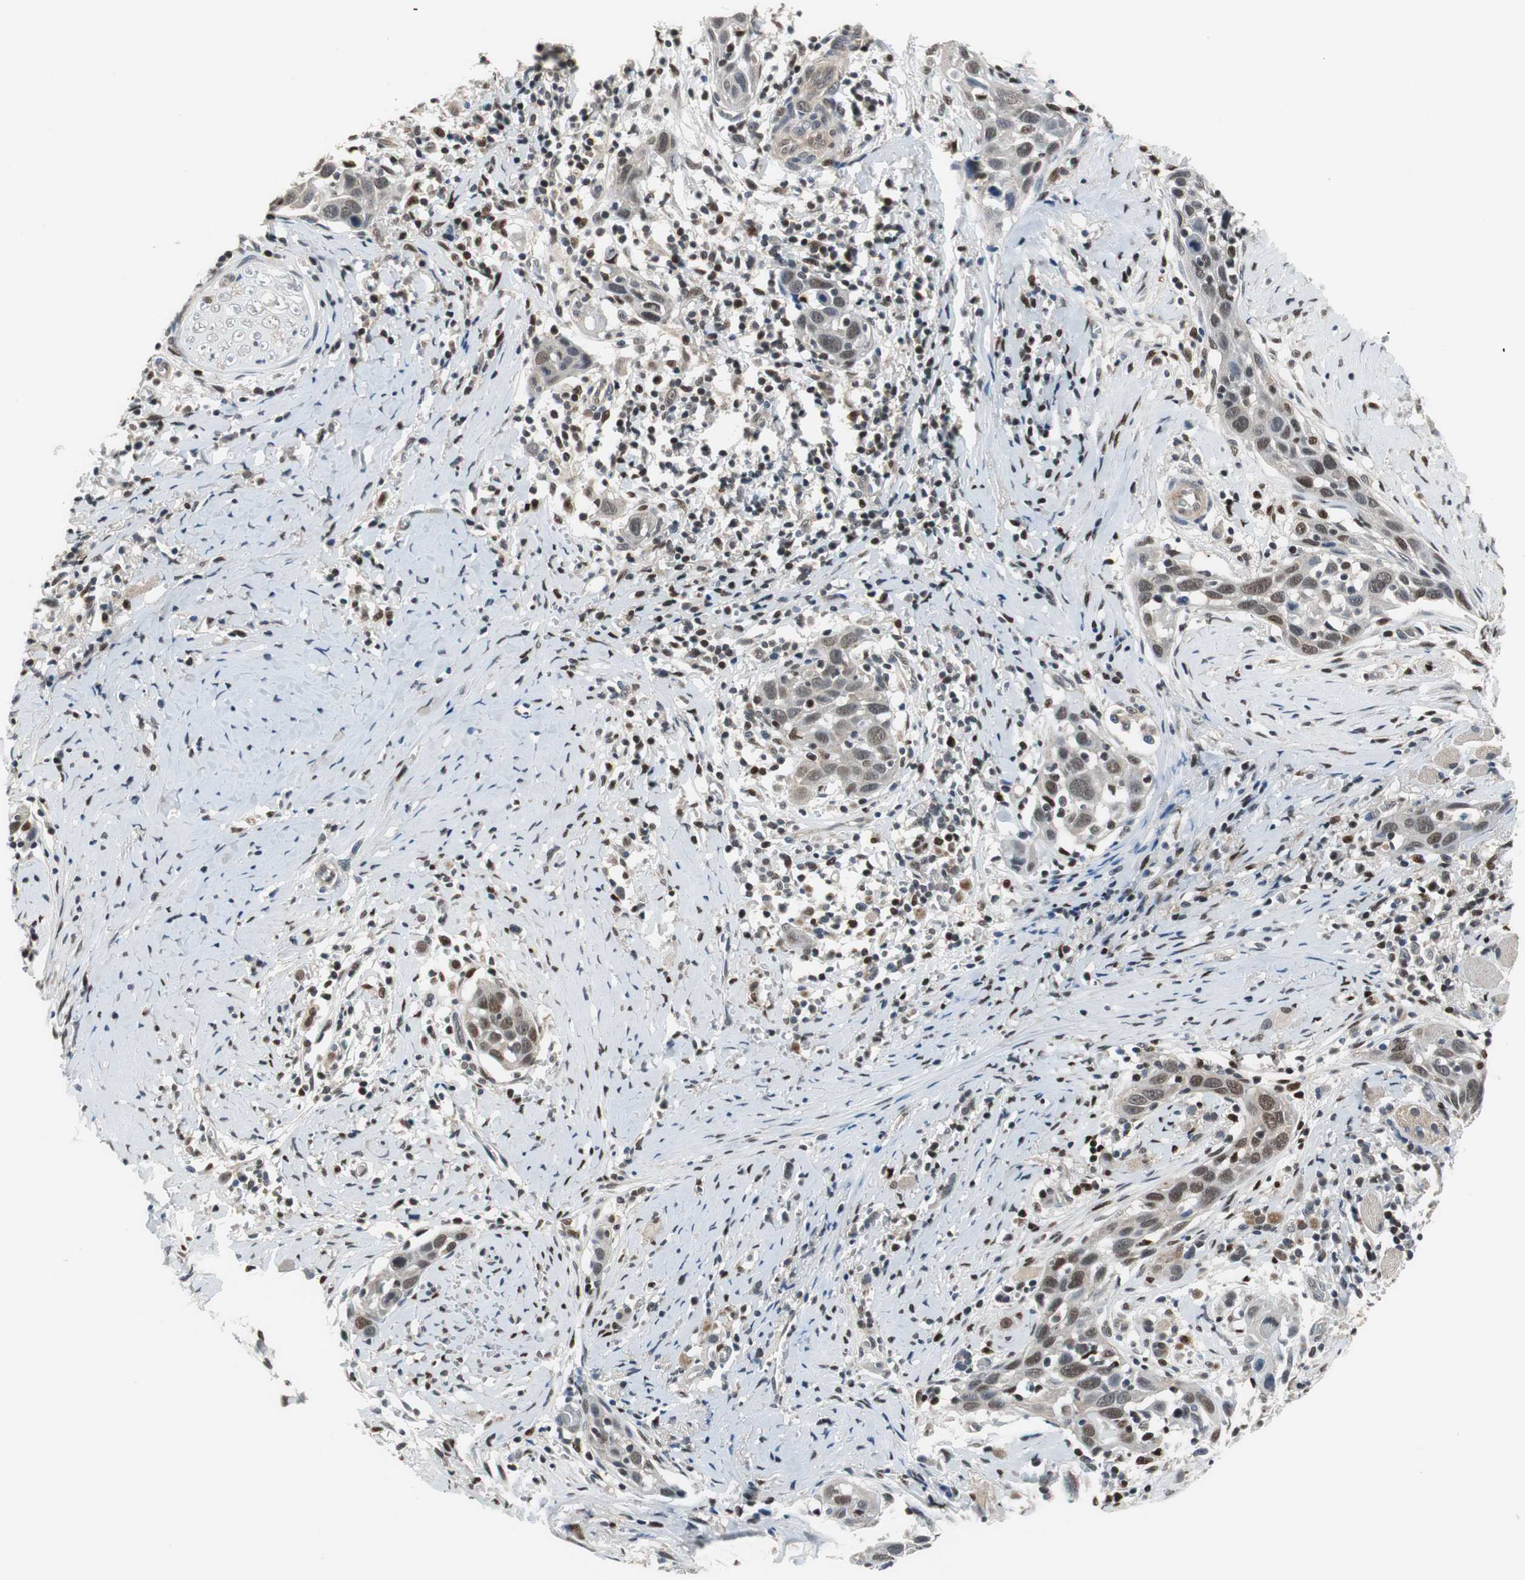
{"staining": {"intensity": "weak", "quantity": "25%-75%", "location": "nuclear"}, "tissue": "head and neck cancer", "cell_type": "Tumor cells", "image_type": "cancer", "snomed": [{"axis": "morphology", "description": "Normal tissue, NOS"}, {"axis": "morphology", "description": "Squamous cell carcinoma, NOS"}, {"axis": "topography", "description": "Oral tissue"}, {"axis": "topography", "description": "Head-Neck"}], "caption": "The immunohistochemical stain labels weak nuclear positivity in tumor cells of head and neck cancer (squamous cell carcinoma) tissue.", "gene": "MAFB", "patient": {"sex": "female", "age": 50}}